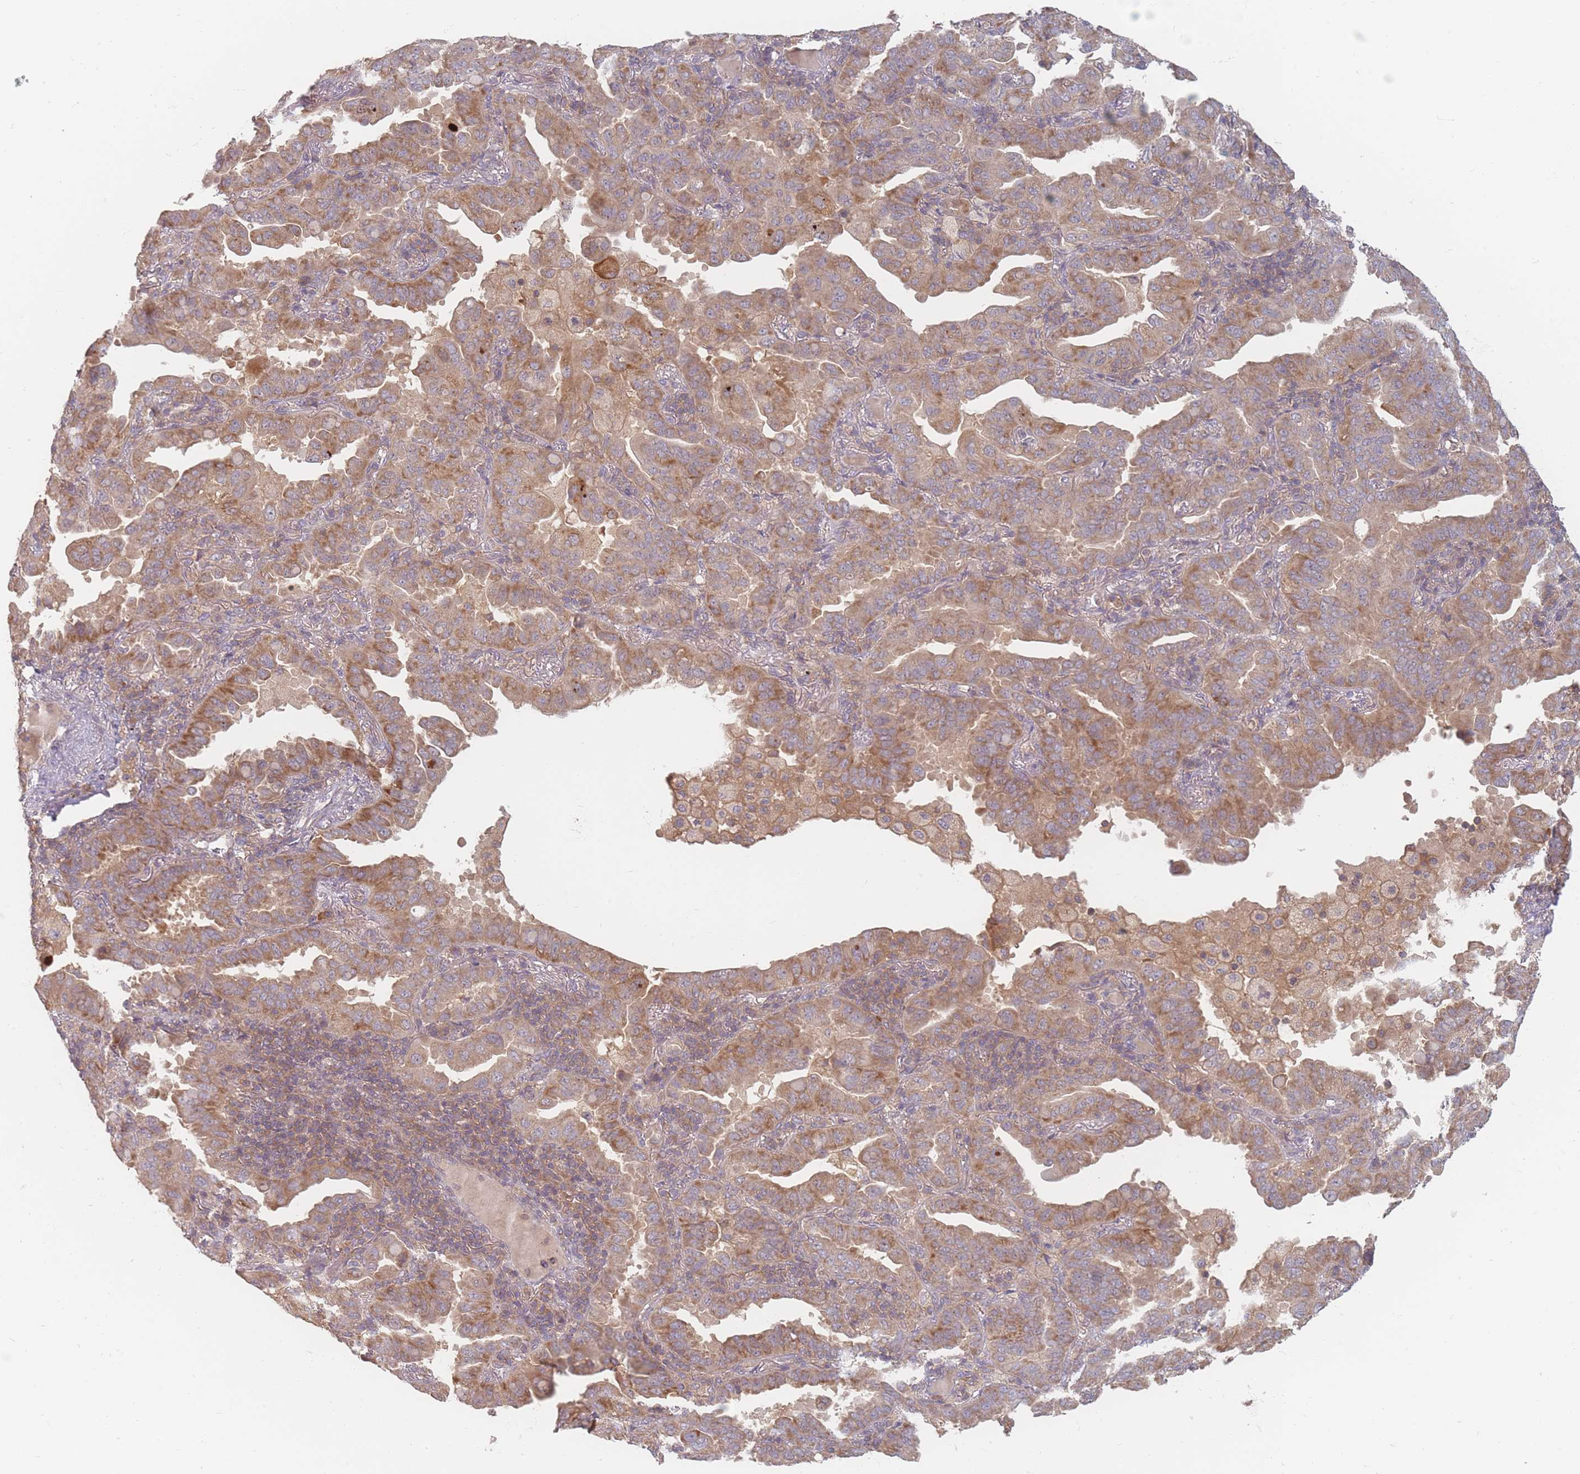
{"staining": {"intensity": "moderate", "quantity": ">75%", "location": "cytoplasmic/membranous"}, "tissue": "lung cancer", "cell_type": "Tumor cells", "image_type": "cancer", "snomed": [{"axis": "morphology", "description": "Adenocarcinoma, NOS"}, {"axis": "topography", "description": "Lung"}], "caption": "The image displays a brown stain indicating the presence of a protein in the cytoplasmic/membranous of tumor cells in adenocarcinoma (lung). The staining was performed using DAB, with brown indicating positive protein expression. Nuclei are stained blue with hematoxylin.", "gene": "SLC35F3", "patient": {"sex": "male", "age": 64}}